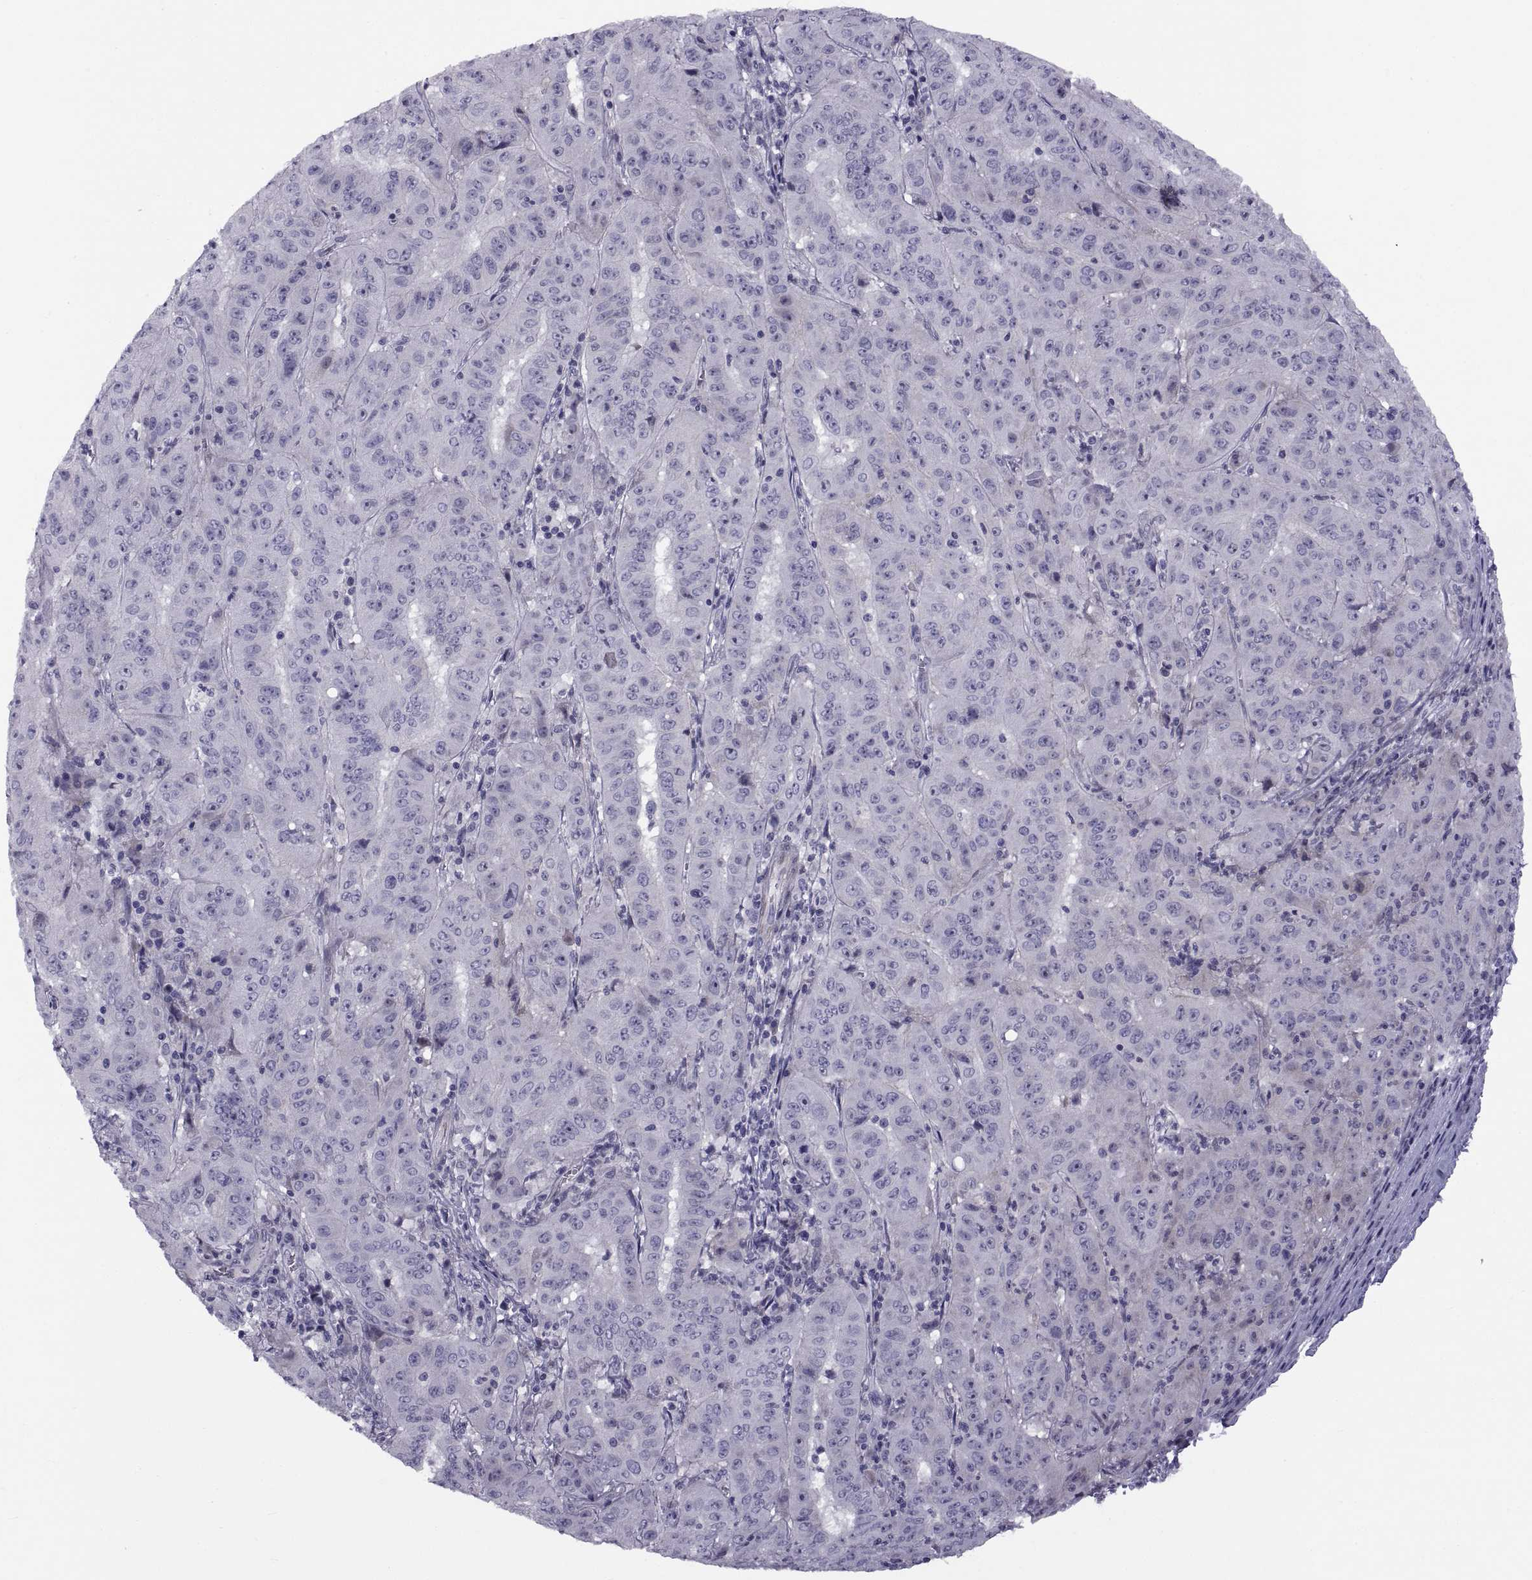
{"staining": {"intensity": "negative", "quantity": "none", "location": "none"}, "tissue": "pancreatic cancer", "cell_type": "Tumor cells", "image_type": "cancer", "snomed": [{"axis": "morphology", "description": "Adenocarcinoma, NOS"}, {"axis": "topography", "description": "Pancreas"}], "caption": "There is no significant expression in tumor cells of pancreatic adenocarcinoma.", "gene": "TMEM158", "patient": {"sex": "male", "age": 63}}